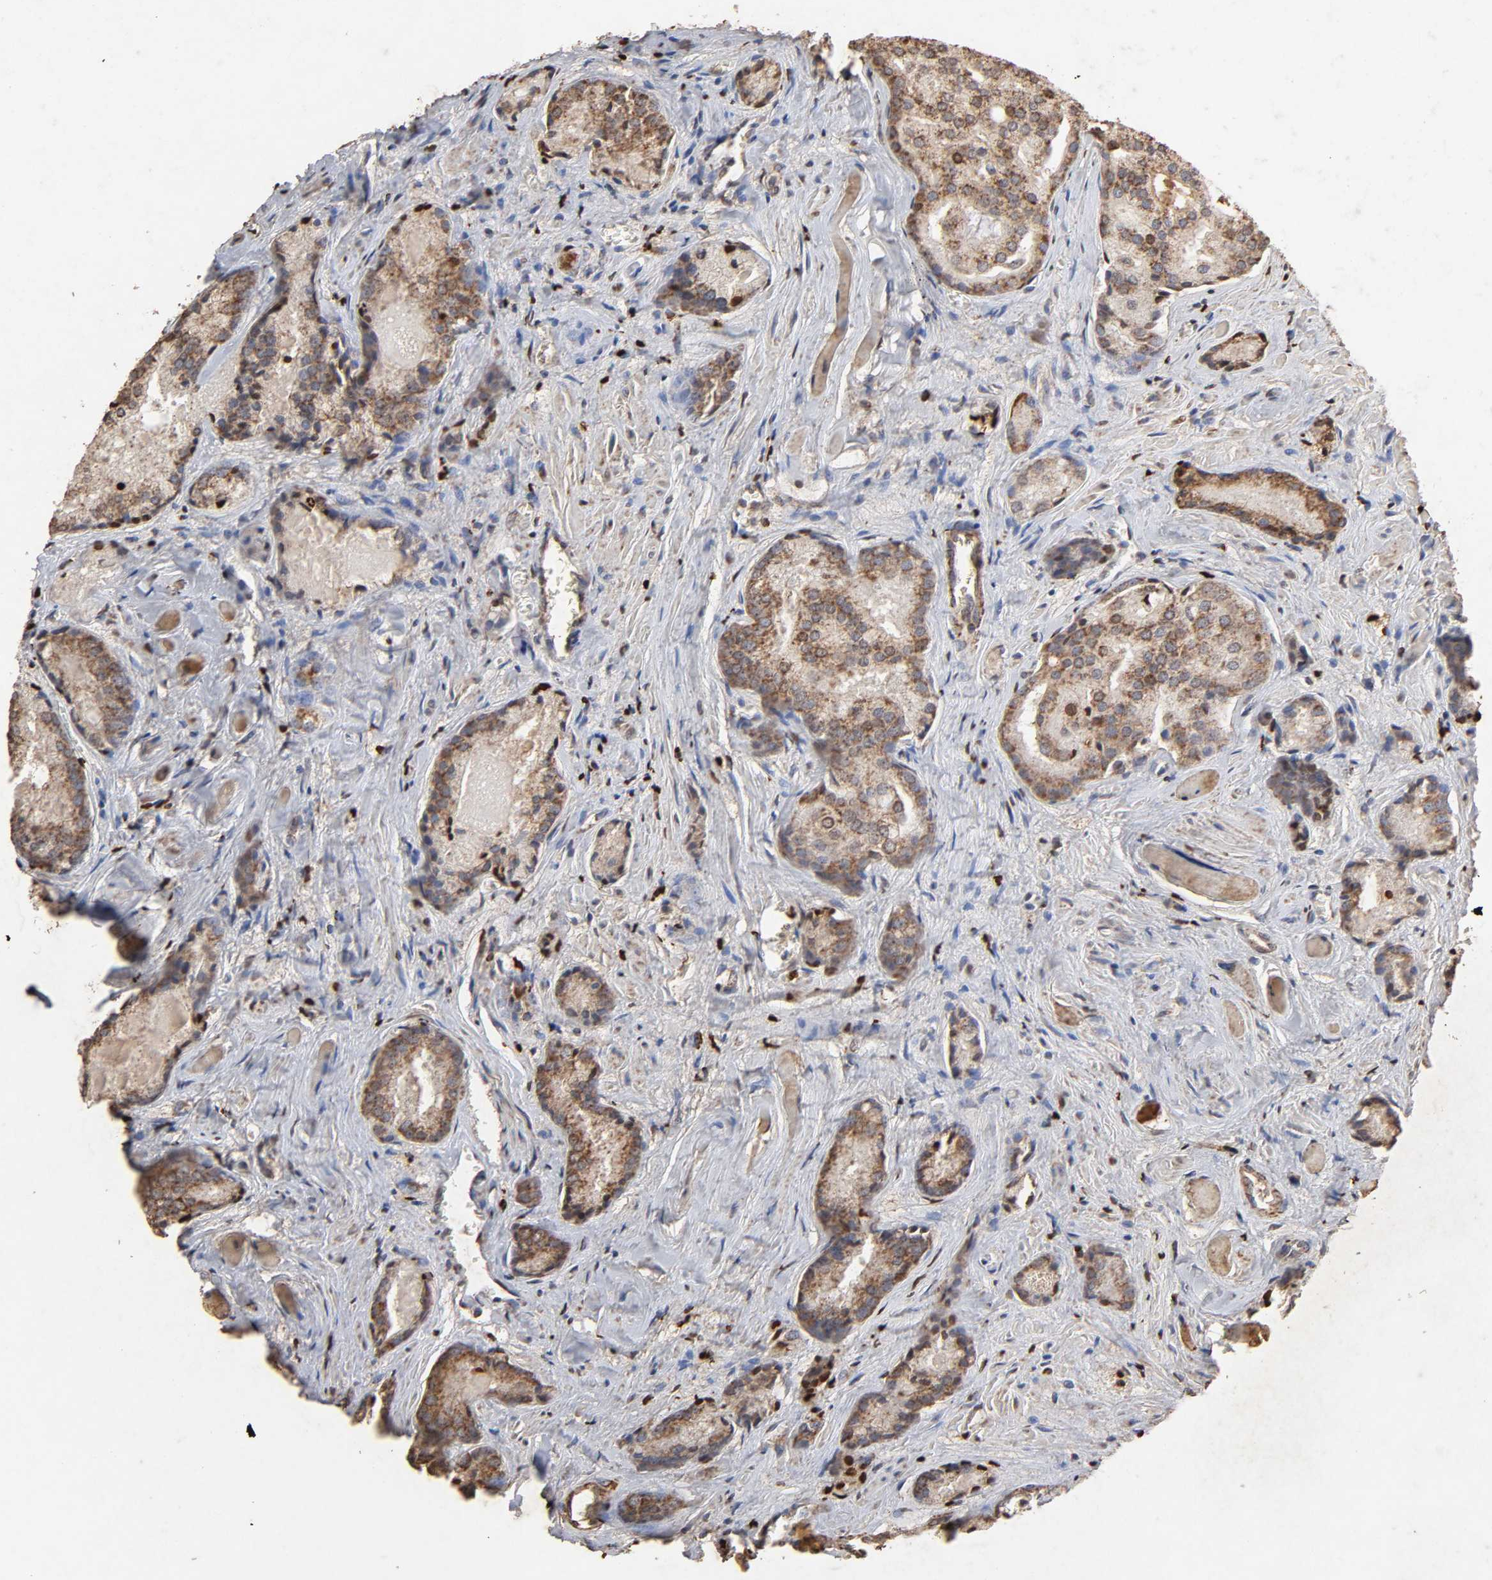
{"staining": {"intensity": "strong", "quantity": ">75%", "location": "cytoplasmic/membranous"}, "tissue": "prostate cancer", "cell_type": "Tumor cells", "image_type": "cancer", "snomed": [{"axis": "morphology", "description": "Adenocarcinoma, Low grade"}, {"axis": "topography", "description": "Prostate"}], "caption": "Protein analysis of prostate cancer (adenocarcinoma (low-grade)) tissue displays strong cytoplasmic/membranous staining in approximately >75% of tumor cells.", "gene": "CYCS", "patient": {"sex": "male", "age": 64}}